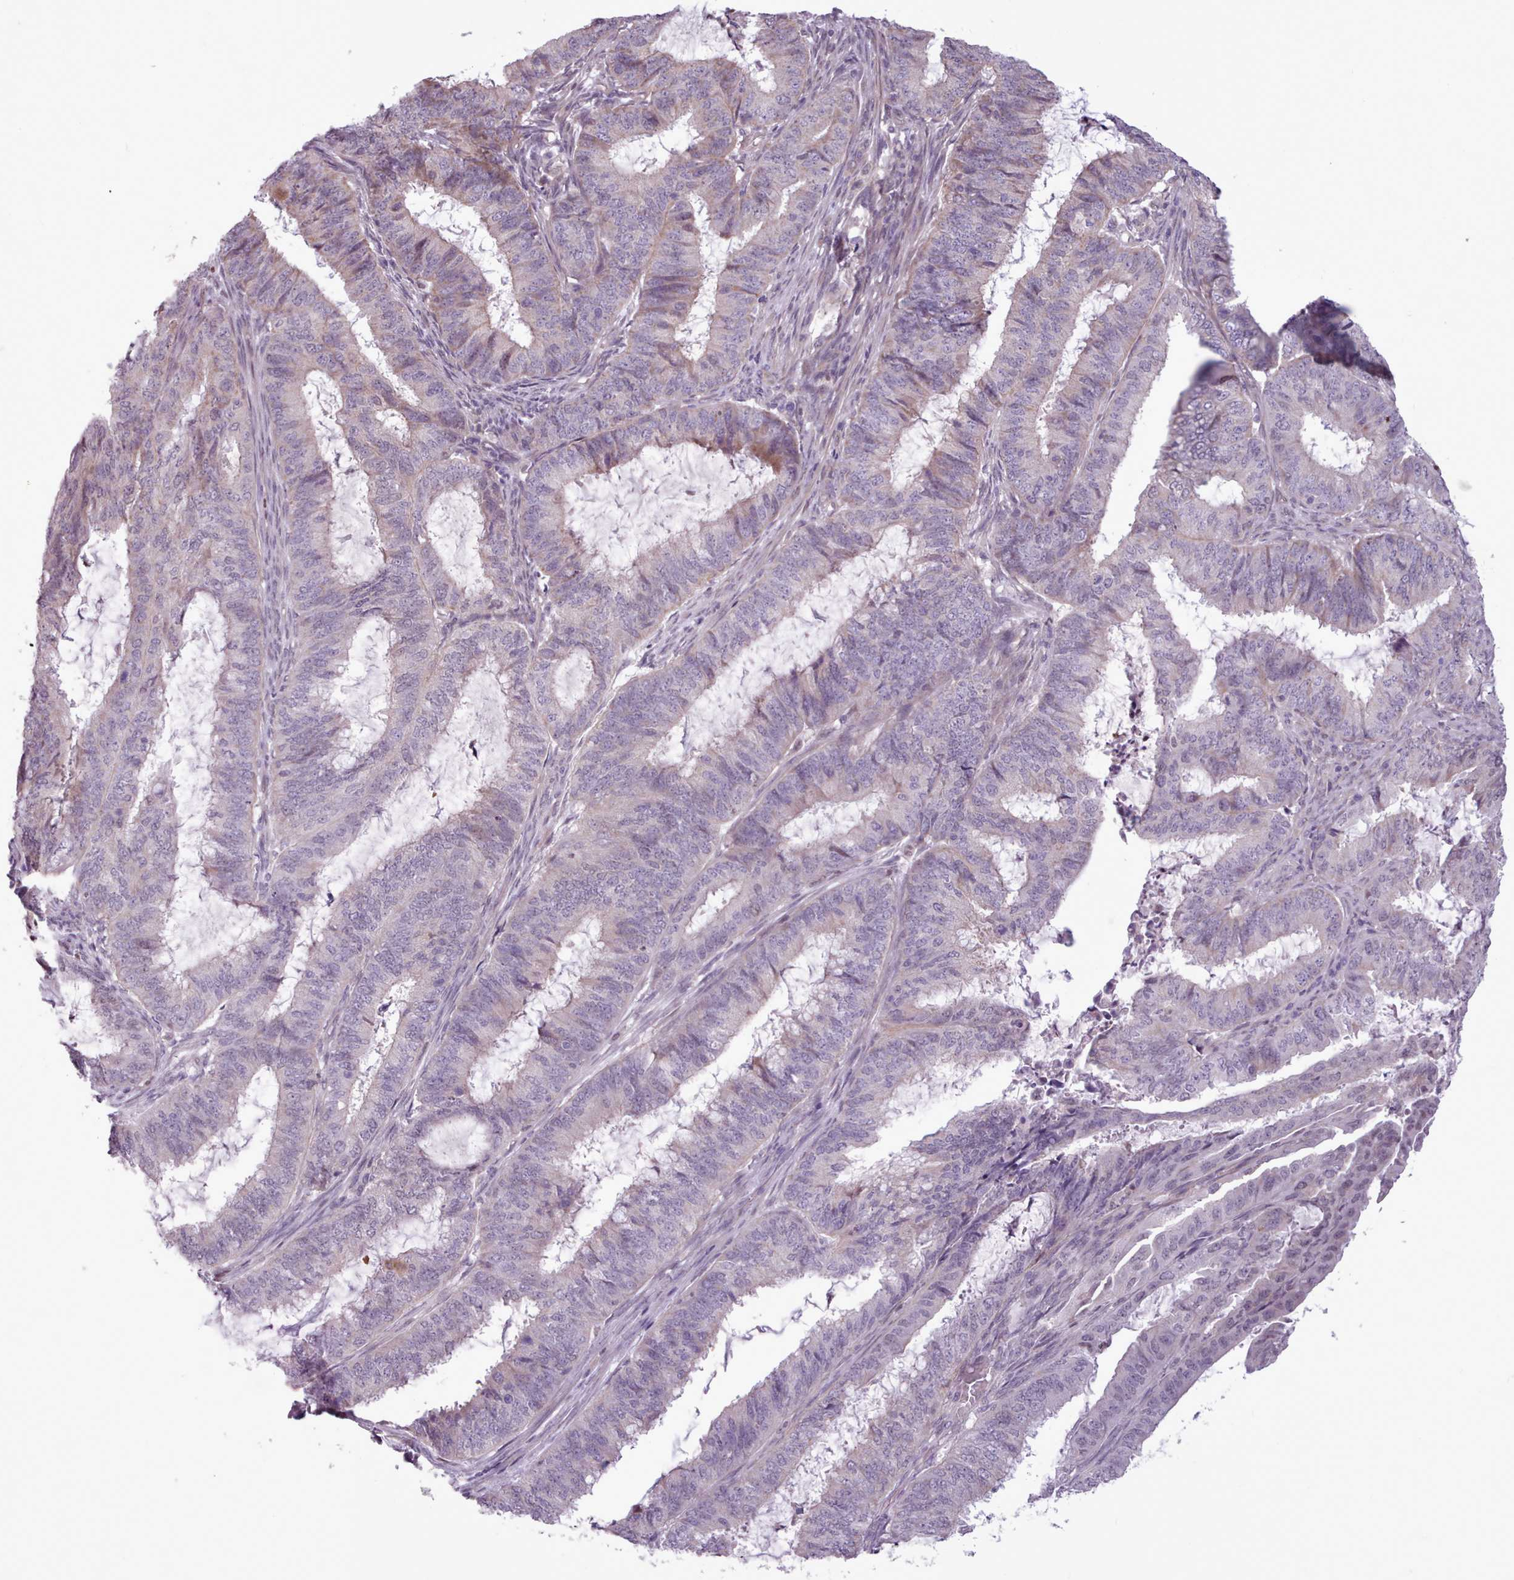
{"staining": {"intensity": "weak", "quantity": "<25%", "location": "nuclear"}, "tissue": "endometrial cancer", "cell_type": "Tumor cells", "image_type": "cancer", "snomed": [{"axis": "morphology", "description": "Adenocarcinoma, NOS"}, {"axis": "topography", "description": "Endometrium"}], "caption": "Immunohistochemistry image of neoplastic tissue: endometrial cancer stained with DAB shows no significant protein positivity in tumor cells.", "gene": "SLURP1", "patient": {"sex": "female", "age": 51}}